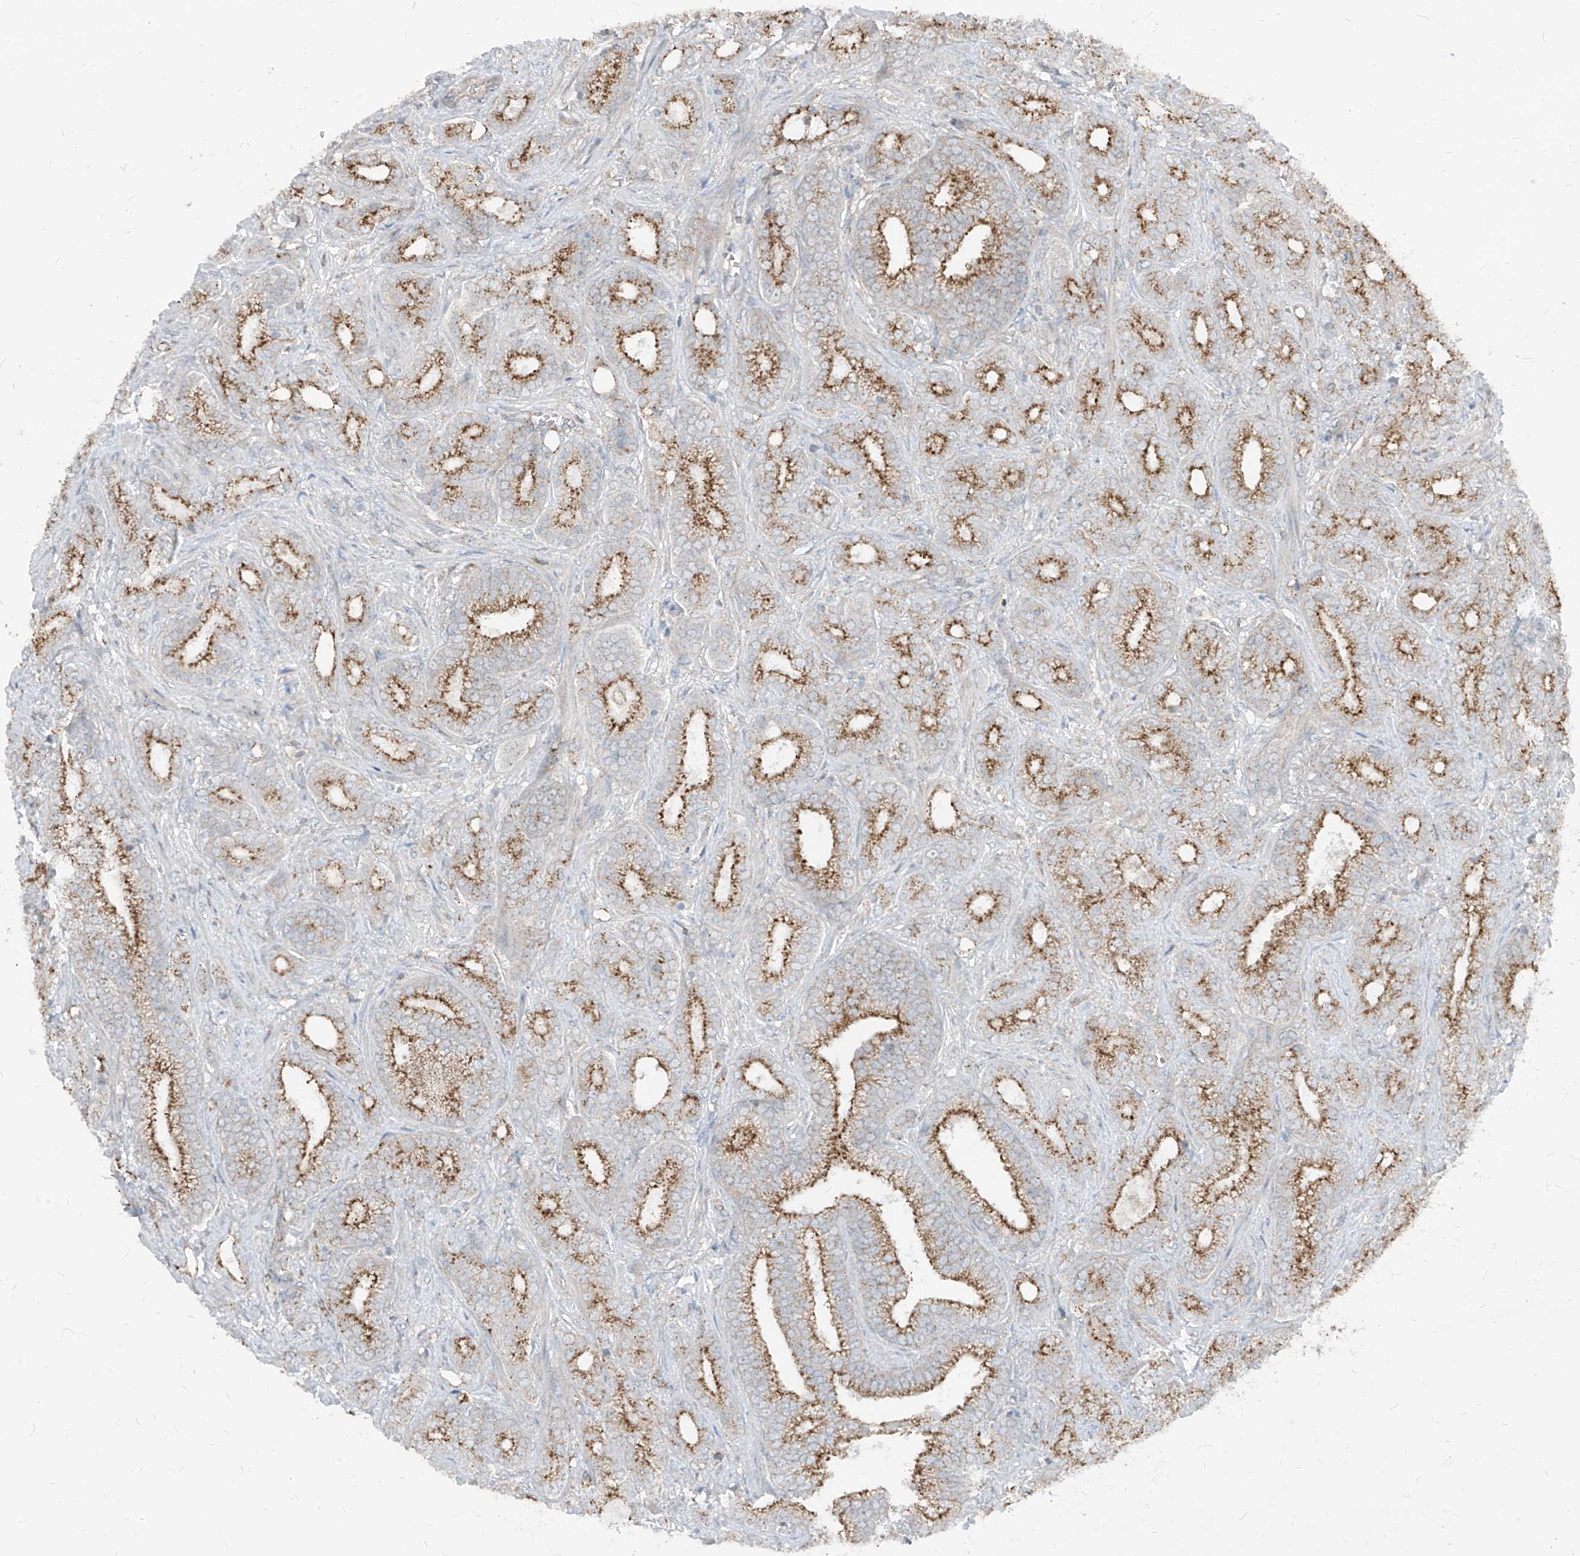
{"staining": {"intensity": "strong", "quantity": "25%-75%", "location": "cytoplasmic/membranous"}, "tissue": "prostate cancer", "cell_type": "Tumor cells", "image_type": "cancer", "snomed": [{"axis": "morphology", "description": "Adenocarcinoma, High grade"}, {"axis": "topography", "description": "Prostate and seminal vesicle, NOS"}], "caption": "Prostate cancer stained for a protein (brown) reveals strong cytoplasmic/membranous positive expression in approximately 25%-75% of tumor cells.", "gene": "ABCD3", "patient": {"sex": "male", "age": 67}}